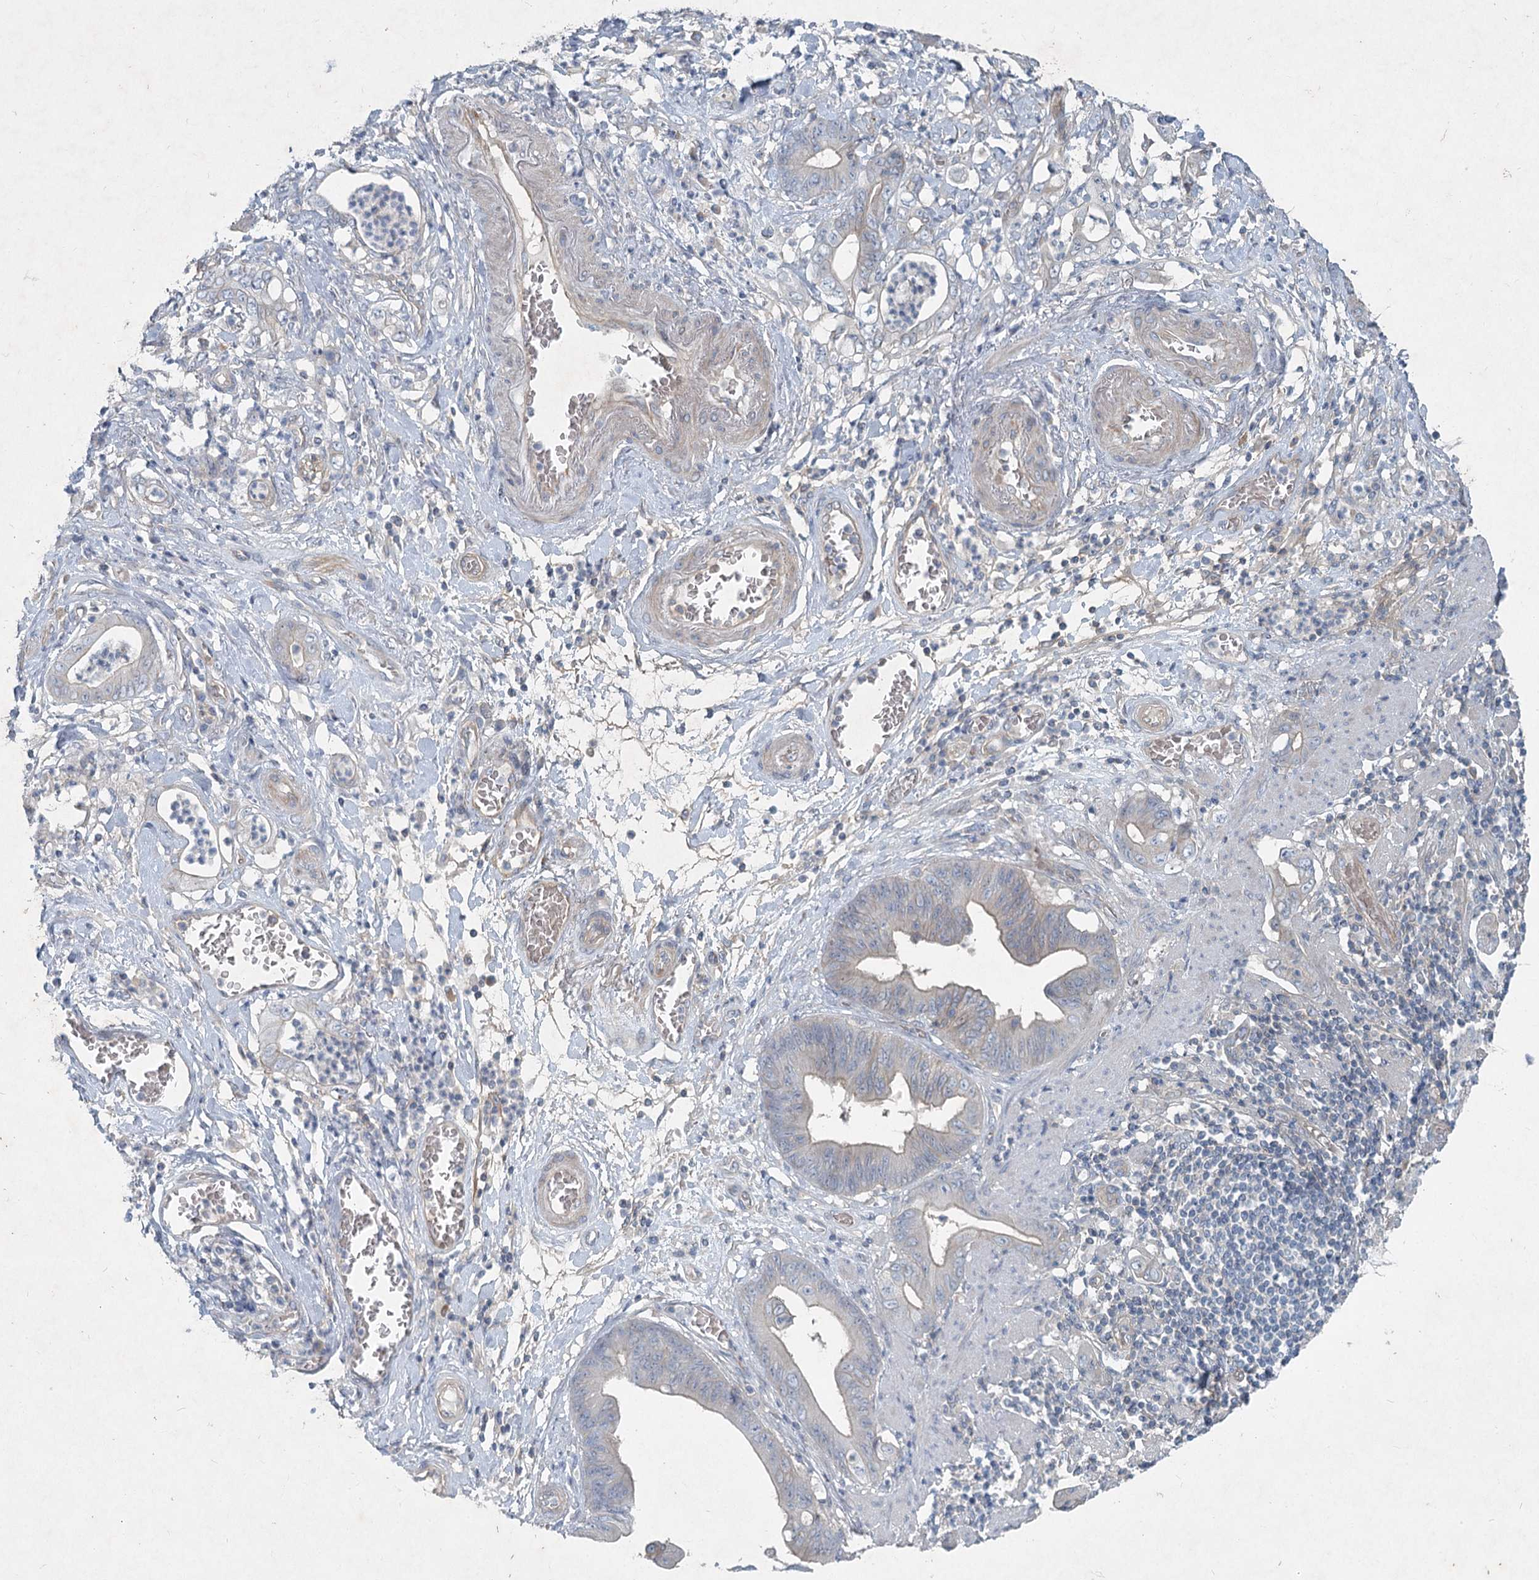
{"staining": {"intensity": "weak", "quantity": "<25%", "location": "cytoplasmic/membranous"}, "tissue": "stomach cancer", "cell_type": "Tumor cells", "image_type": "cancer", "snomed": [{"axis": "morphology", "description": "Adenocarcinoma, NOS"}, {"axis": "topography", "description": "Stomach"}], "caption": "This is an IHC image of stomach cancer. There is no staining in tumor cells.", "gene": "DNMBP", "patient": {"sex": "female", "age": 73}}